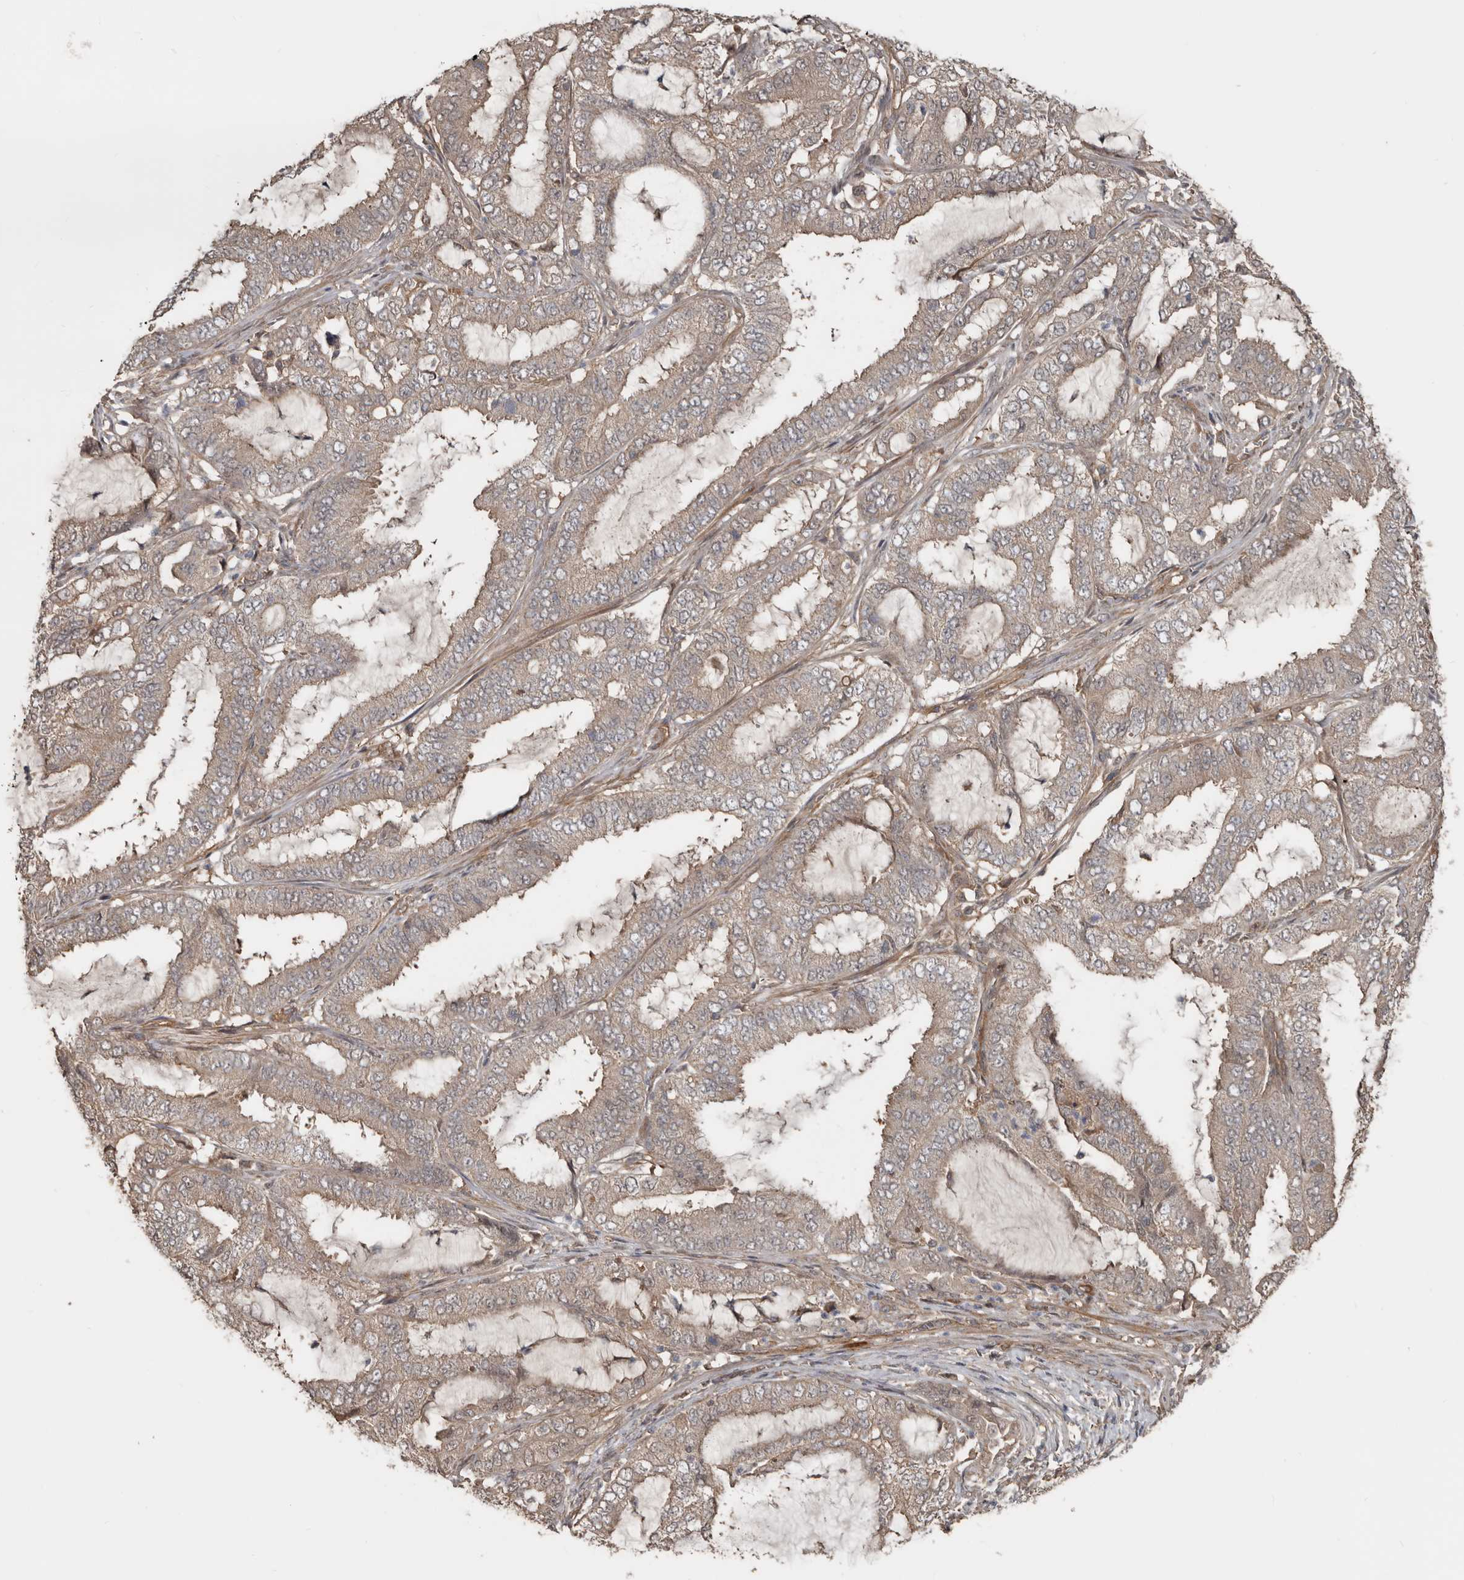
{"staining": {"intensity": "weak", "quantity": ">75%", "location": "cytoplasmic/membranous"}, "tissue": "endometrial cancer", "cell_type": "Tumor cells", "image_type": "cancer", "snomed": [{"axis": "morphology", "description": "Adenocarcinoma, NOS"}, {"axis": "topography", "description": "Endometrium"}], "caption": "Weak cytoplasmic/membranous staining is seen in about >75% of tumor cells in endometrial cancer.", "gene": "EXOC3L1", "patient": {"sex": "female", "age": 51}}